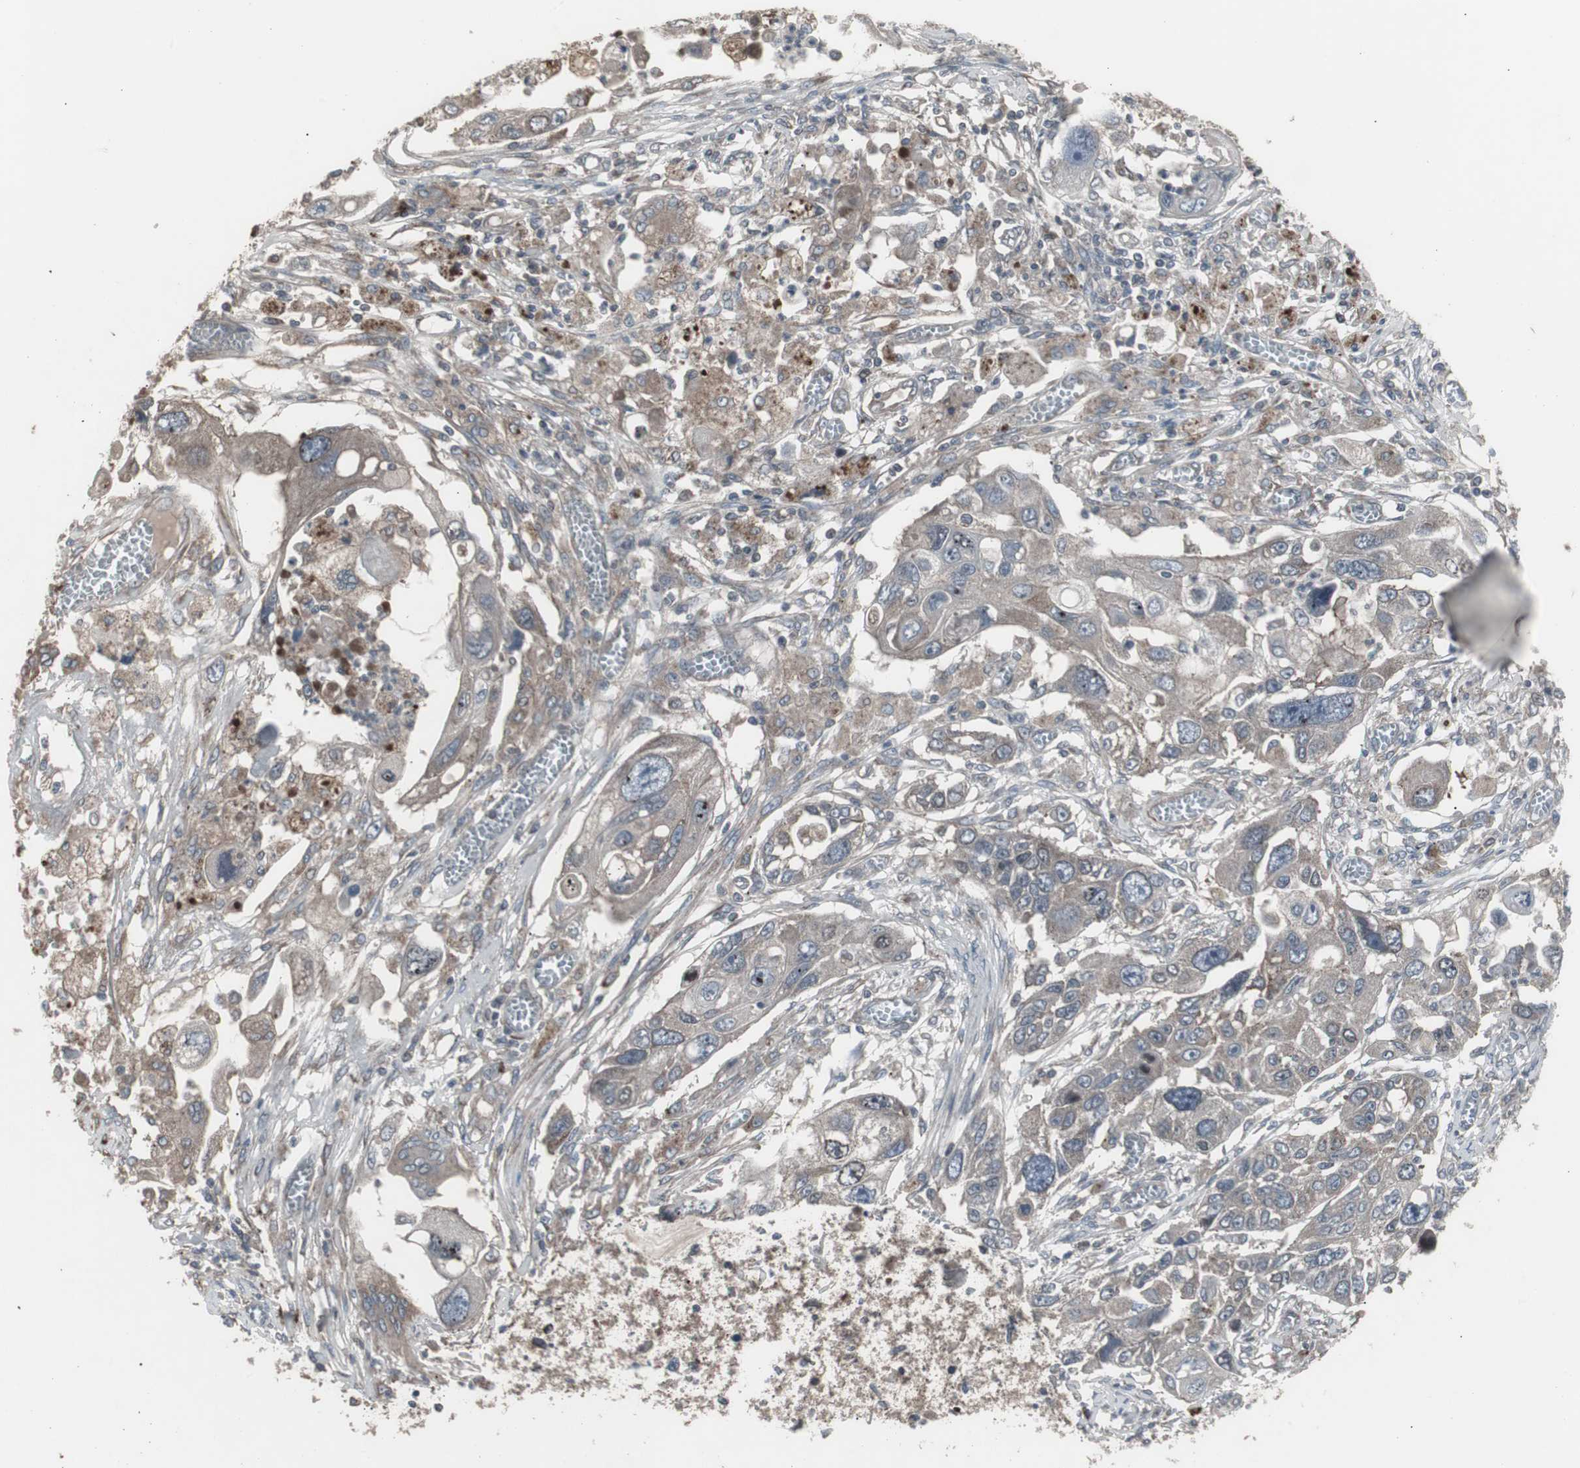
{"staining": {"intensity": "weak", "quantity": "<25%", "location": "cytoplasmic/membranous"}, "tissue": "lung cancer", "cell_type": "Tumor cells", "image_type": "cancer", "snomed": [{"axis": "morphology", "description": "Squamous cell carcinoma, NOS"}, {"axis": "topography", "description": "Lung"}], "caption": "Tumor cells are negative for brown protein staining in lung cancer (squamous cell carcinoma).", "gene": "SSTR2", "patient": {"sex": "male", "age": 71}}